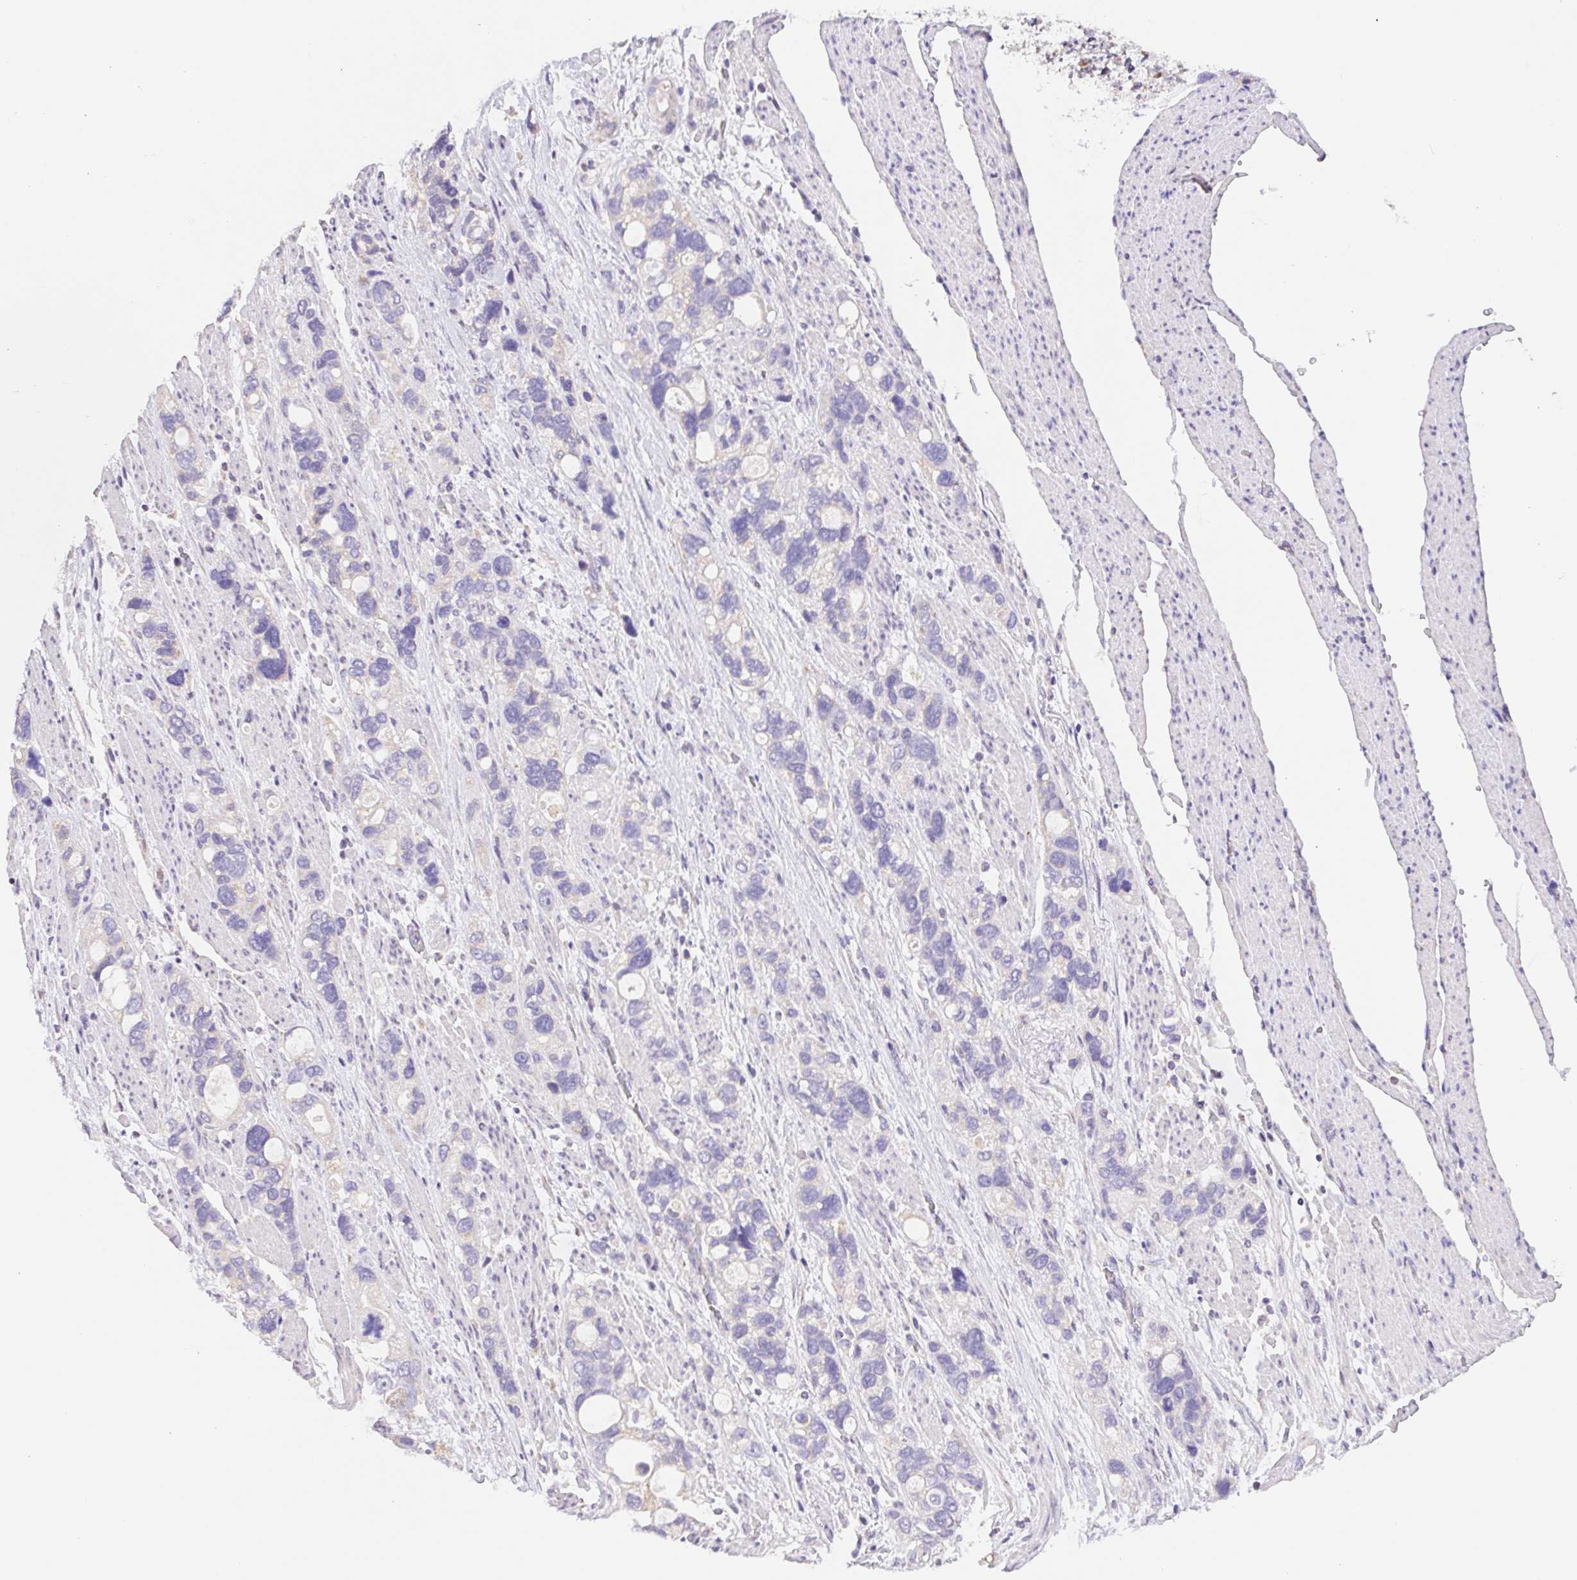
{"staining": {"intensity": "negative", "quantity": "none", "location": "none"}, "tissue": "stomach cancer", "cell_type": "Tumor cells", "image_type": "cancer", "snomed": [{"axis": "morphology", "description": "Adenocarcinoma, NOS"}, {"axis": "topography", "description": "Stomach, upper"}], "caption": "High magnification brightfield microscopy of adenocarcinoma (stomach) stained with DAB (3,3'-diaminobenzidine) (brown) and counterstained with hematoxylin (blue): tumor cells show no significant positivity.", "gene": "FKBP6", "patient": {"sex": "female", "age": 81}}